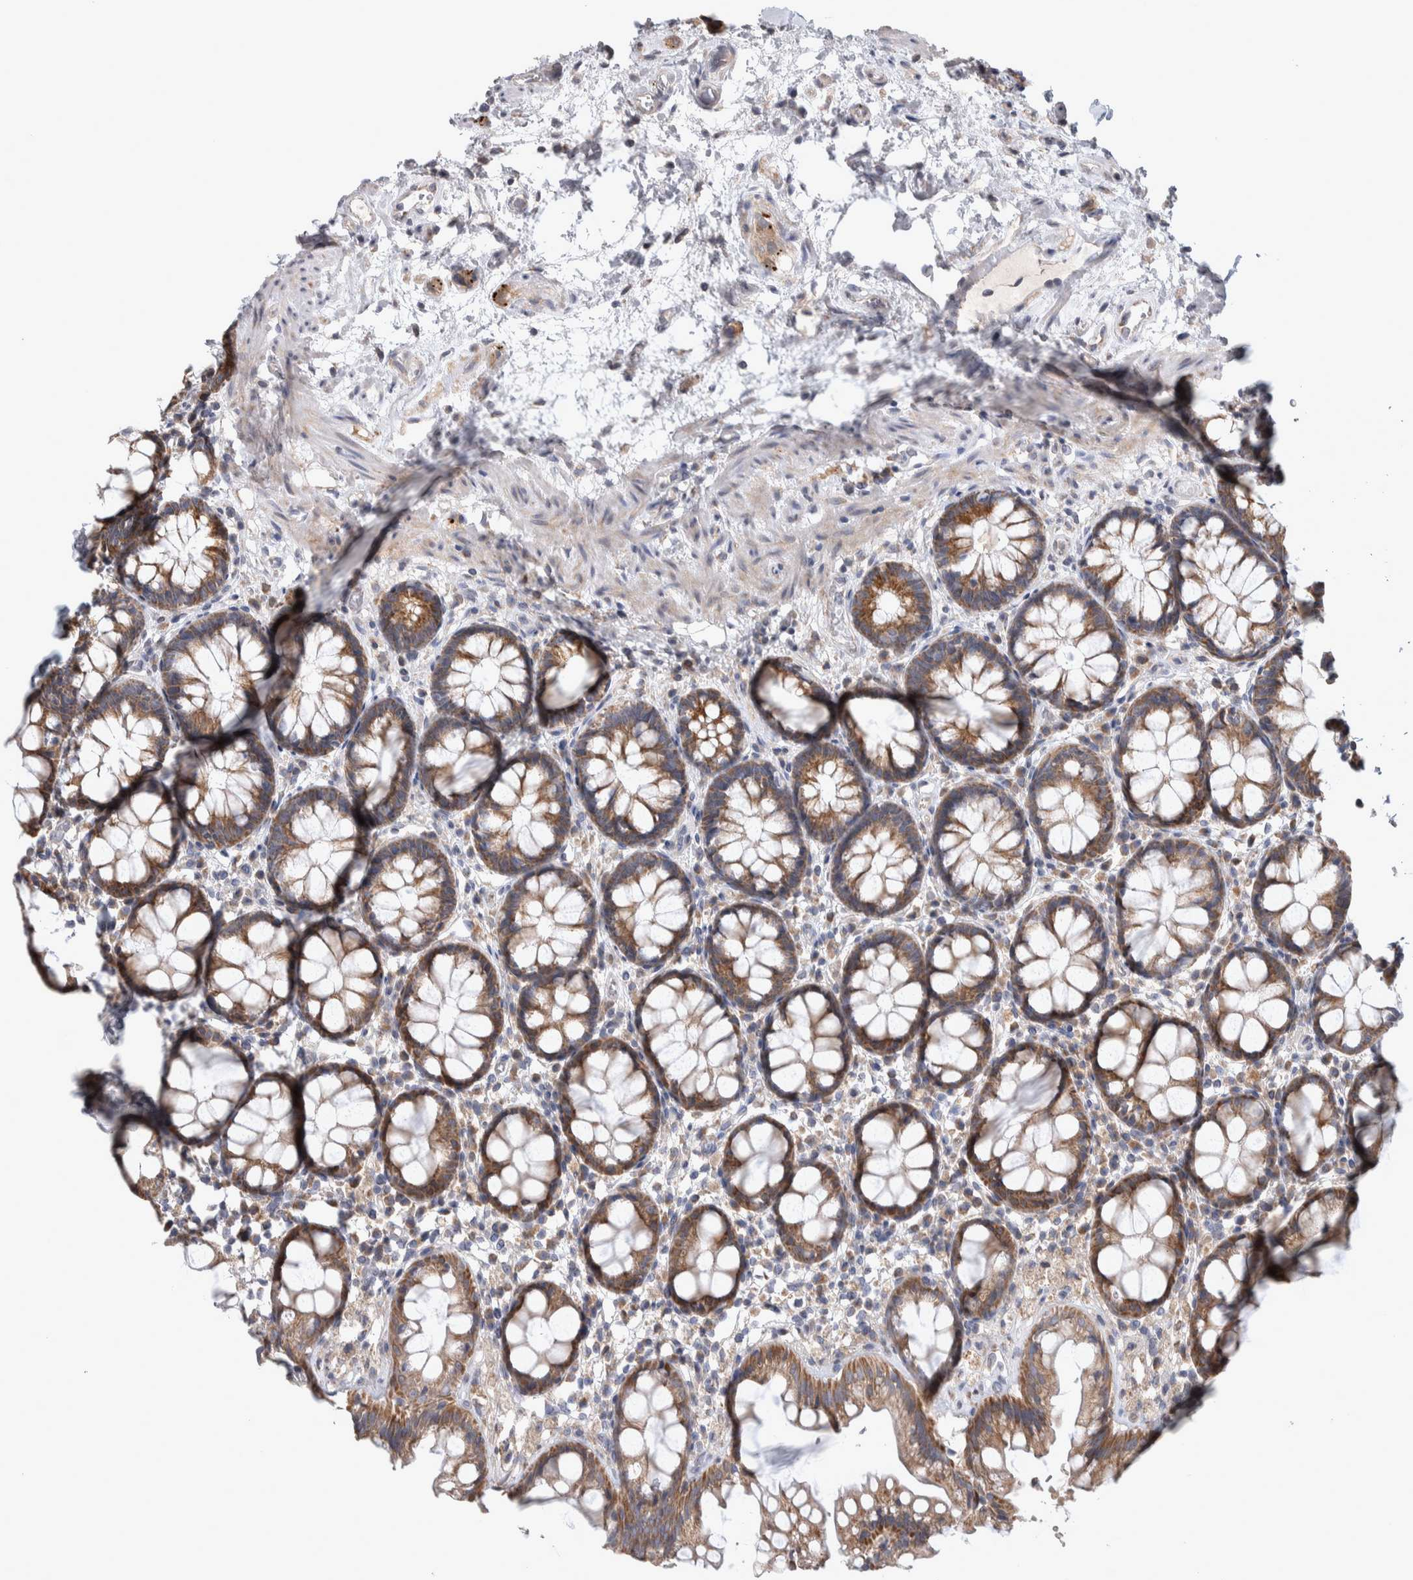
{"staining": {"intensity": "moderate", "quantity": ">75%", "location": "cytoplasmic/membranous"}, "tissue": "rectum", "cell_type": "Glandular cells", "image_type": "normal", "snomed": [{"axis": "morphology", "description": "Normal tissue, NOS"}, {"axis": "topography", "description": "Rectum"}], "caption": "An immunohistochemistry (IHC) histopathology image of benign tissue is shown. Protein staining in brown shows moderate cytoplasmic/membranous positivity in rectum within glandular cells. Nuclei are stained in blue.", "gene": "SCO1", "patient": {"sex": "male", "age": 64}}